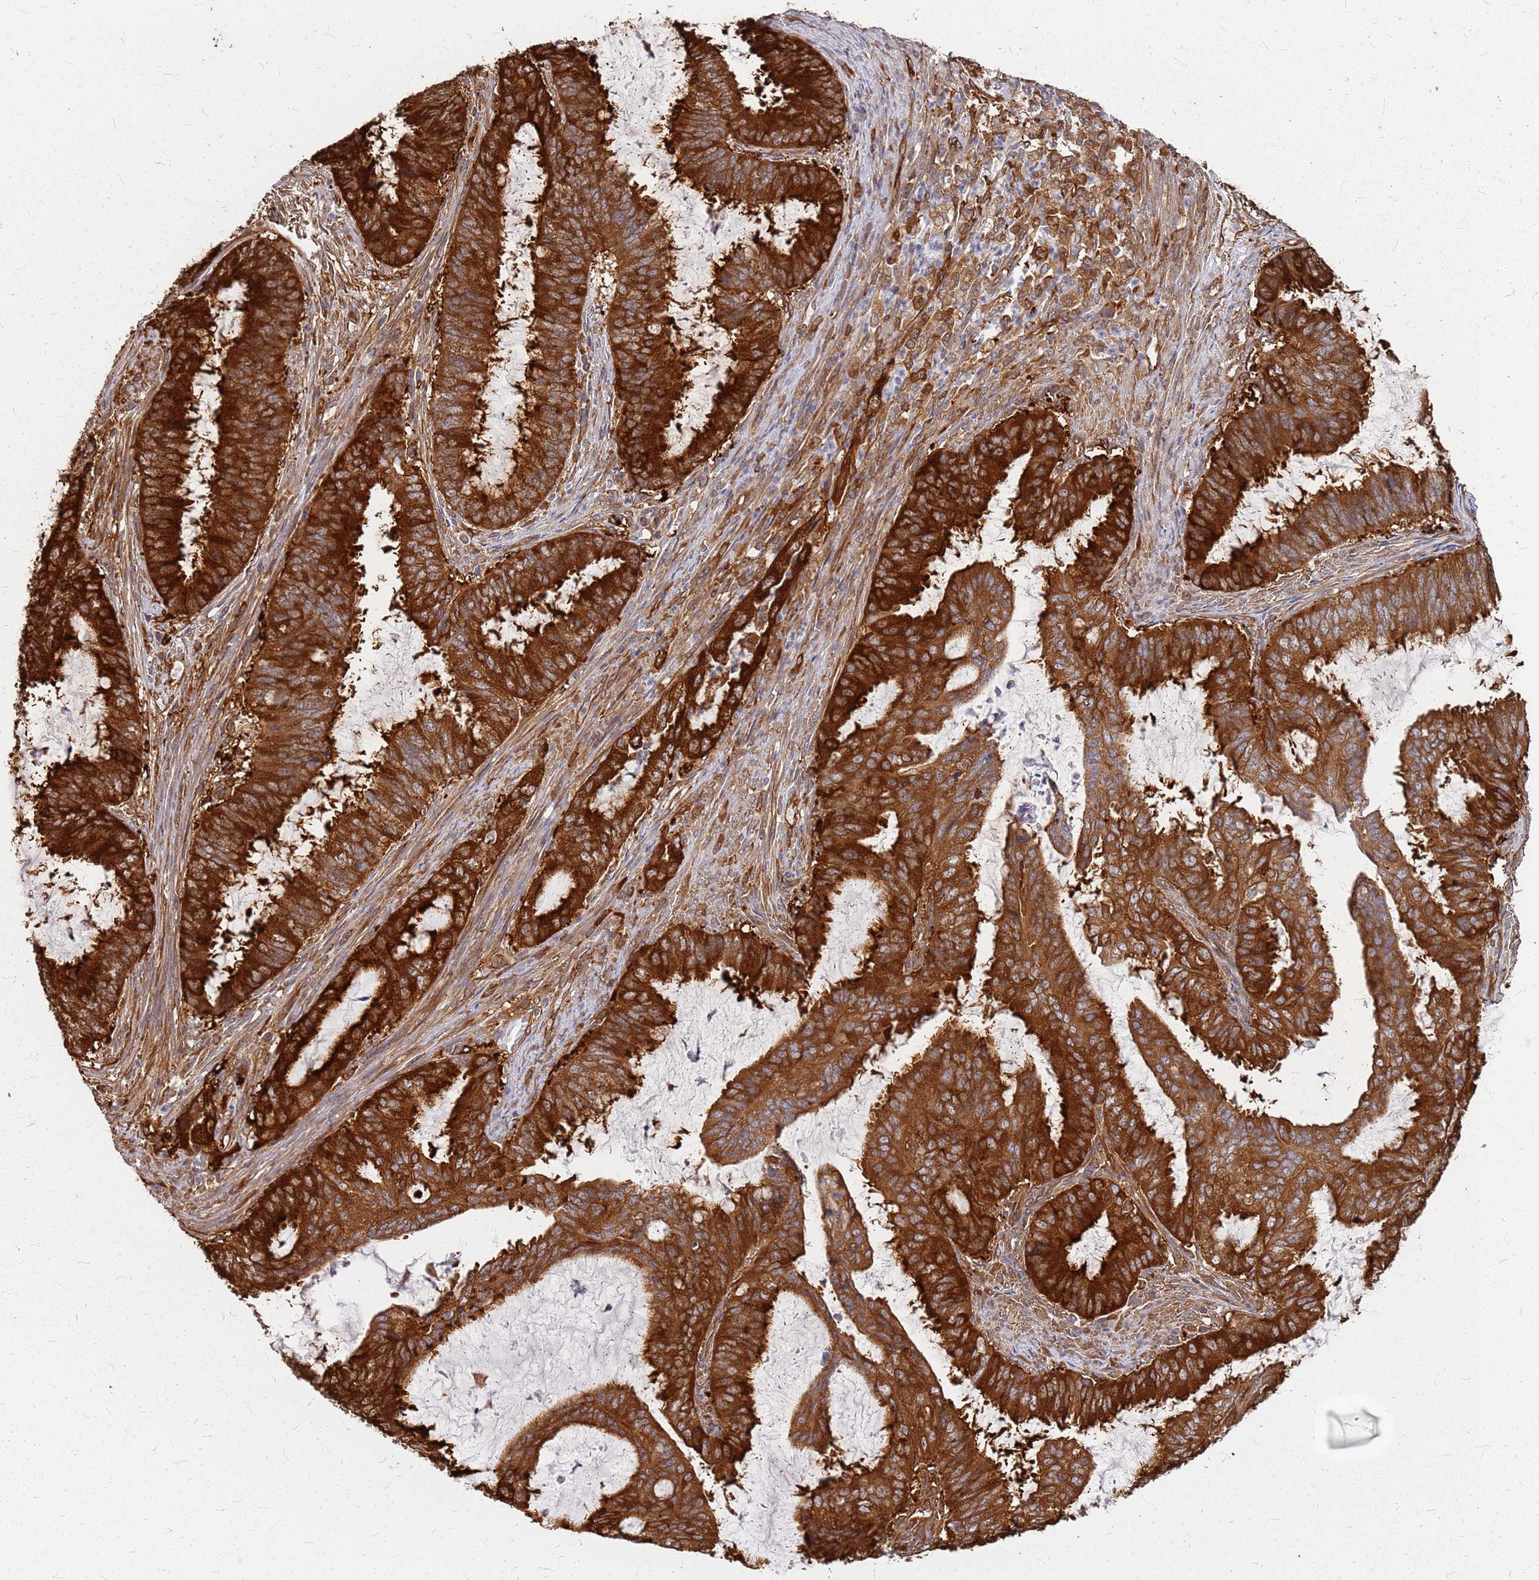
{"staining": {"intensity": "strong", "quantity": ">75%", "location": "cytoplasmic/membranous"}, "tissue": "endometrial cancer", "cell_type": "Tumor cells", "image_type": "cancer", "snomed": [{"axis": "morphology", "description": "Adenocarcinoma, NOS"}, {"axis": "topography", "description": "Endometrium"}], "caption": "This is an image of IHC staining of endometrial adenocarcinoma, which shows strong positivity in the cytoplasmic/membranous of tumor cells.", "gene": "HDX", "patient": {"sex": "female", "age": 51}}